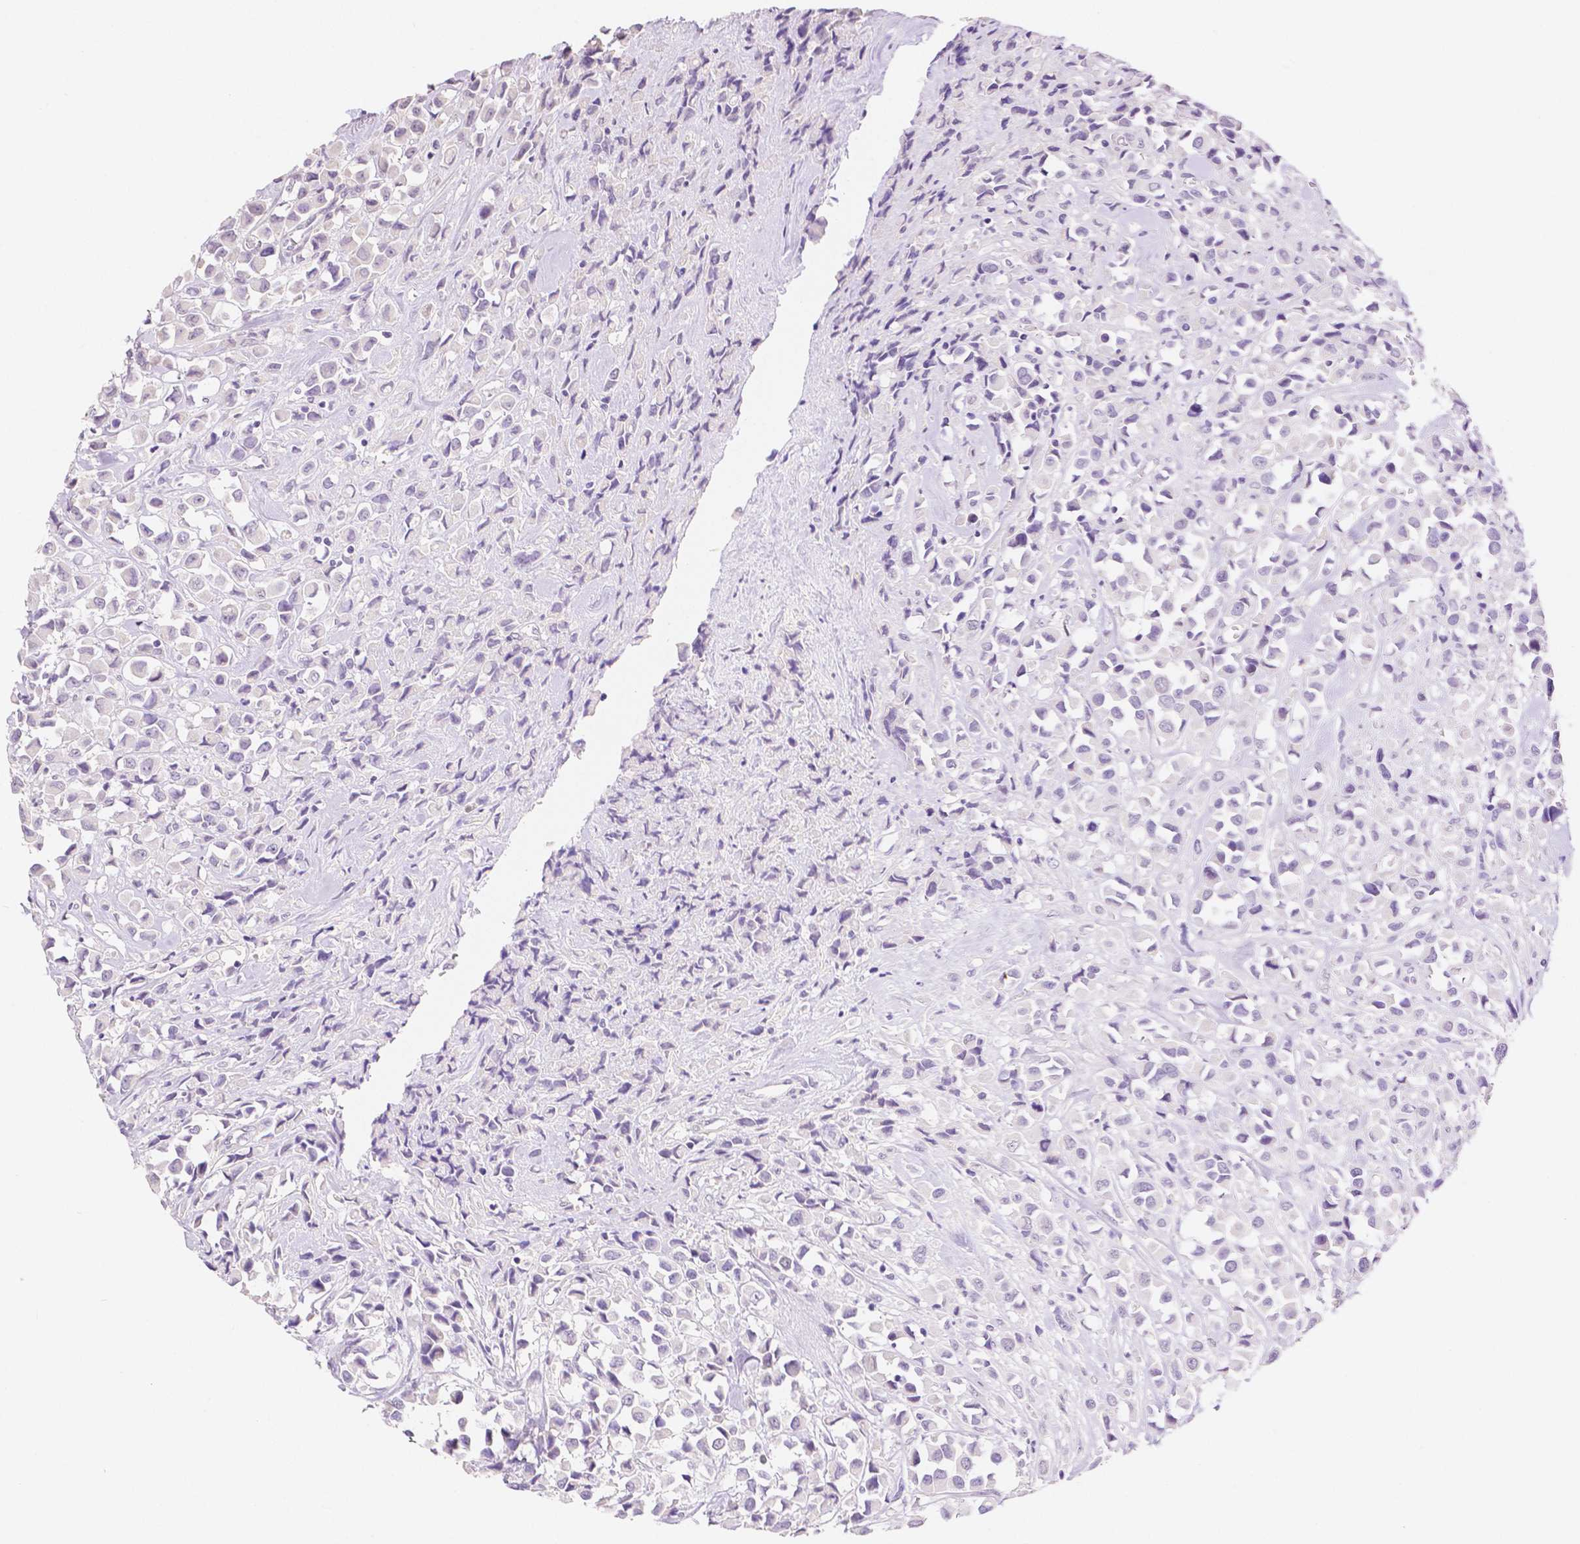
{"staining": {"intensity": "negative", "quantity": "none", "location": "none"}, "tissue": "breast cancer", "cell_type": "Tumor cells", "image_type": "cancer", "snomed": [{"axis": "morphology", "description": "Duct carcinoma"}, {"axis": "topography", "description": "Breast"}], "caption": "A micrograph of intraductal carcinoma (breast) stained for a protein displays no brown staining in tumor cells.", "gene": "HNF1B", "patient": {"sex": "female", "age": 61}}